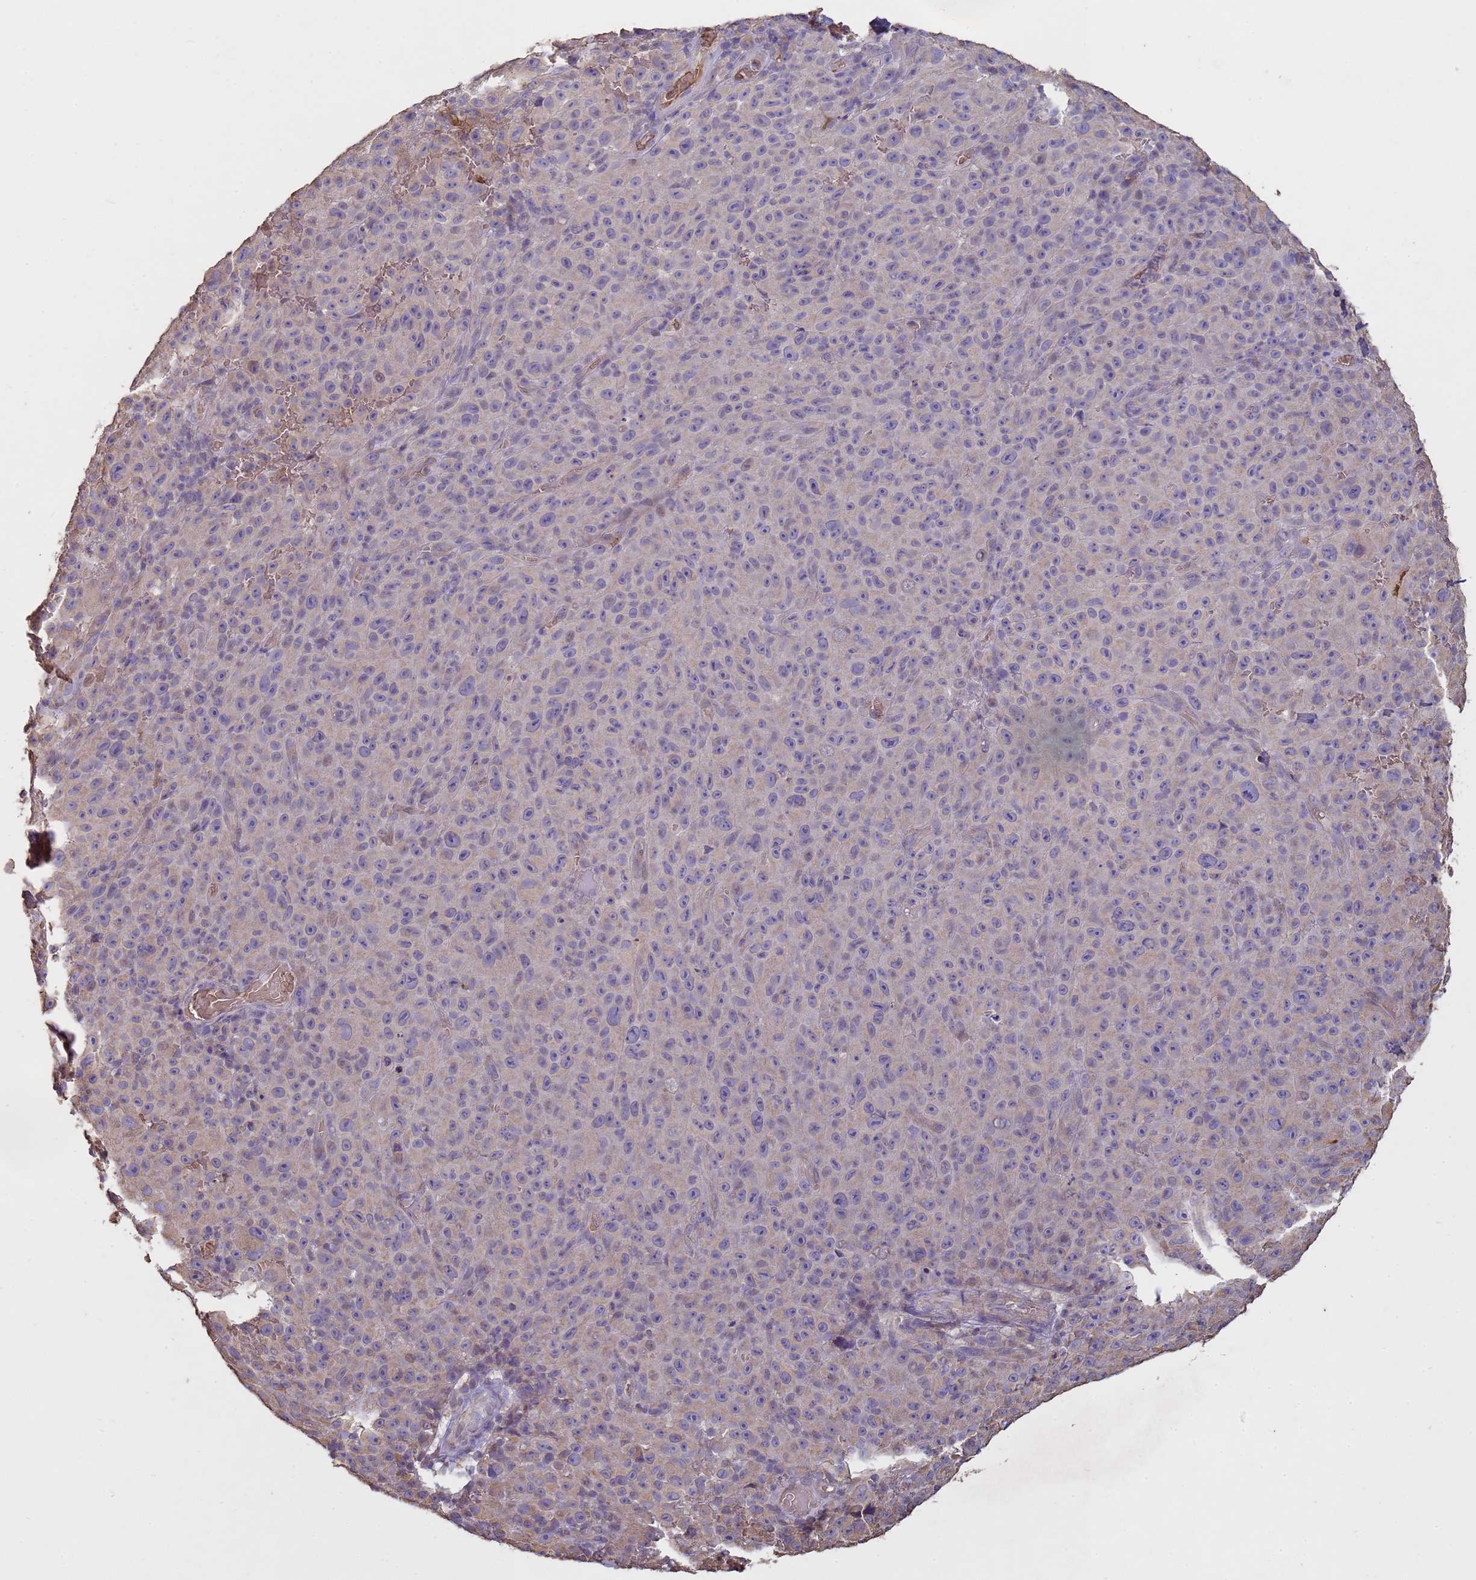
{"staining": {"intensity": "negative", "quantity": "none", "location": "none"}, "tissue": "melanoma", "cell_type": "Tumor cells", "image_type": "cancer", "snomed": [{"axis": "morphology", "description": "Malignant melanoma, NOS"}, {"axis": "topography", "description": "Skin"}], "caption": "There is no significant positivity in tumor cells of melanoma. (DAB (3,3'-diaminobenzidine) immunohistochemistry (IHC), high magnification).", "gene": "SGIP1", "patient": {"sex": "female", "age": 82}}